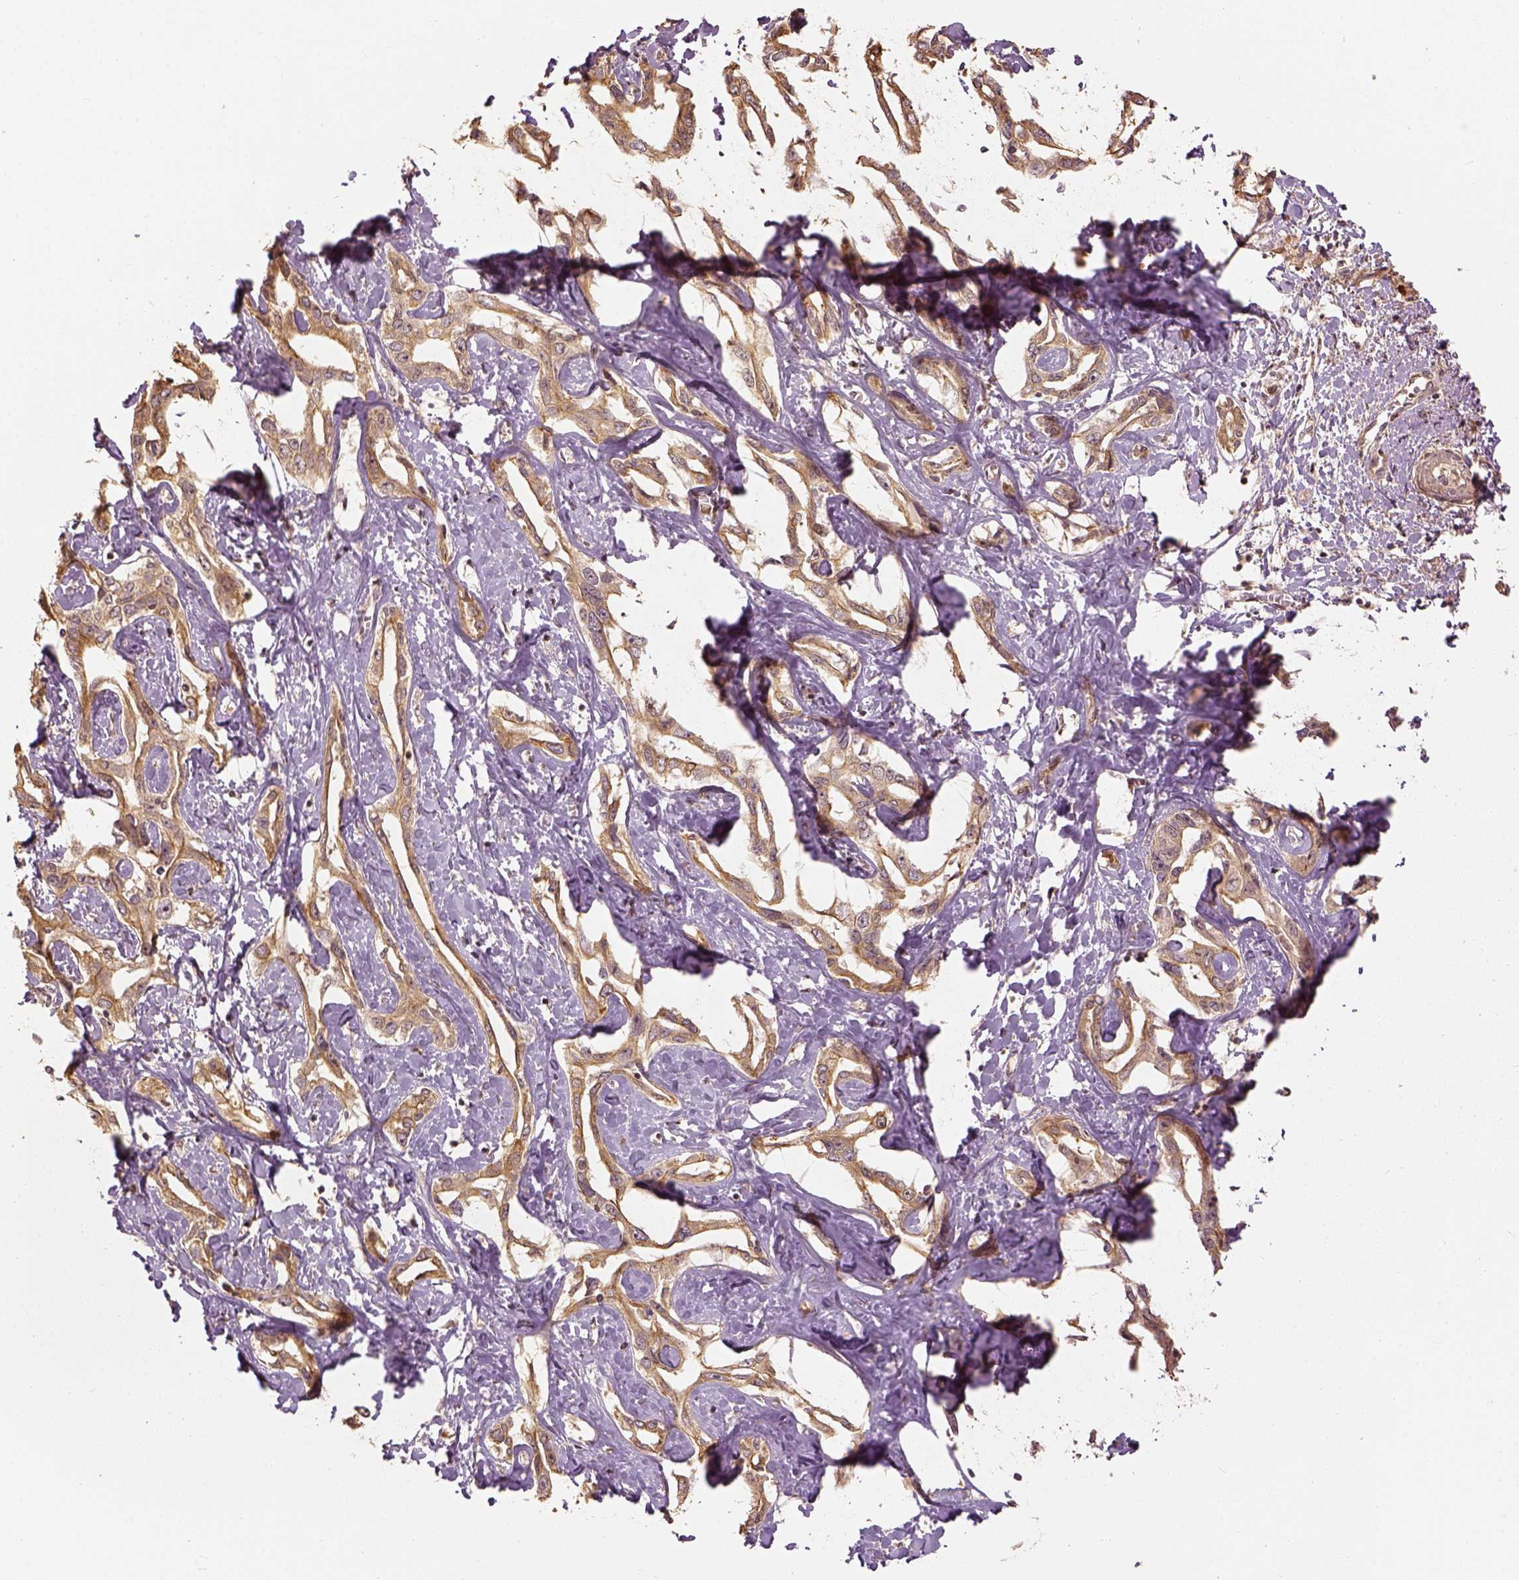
{"staining": {"intensity": "moderate", "quantity": ">75%", "location": "cytoplasmic/membranous"}, "tissue": "liver cancer", "cell_type": "Tumor cells", "image_type": "cancer", "snomed": [{"axis": "morphology", "description": "Cholangiocarcinoma"}, {"axis": "topography", "description": "Liver"}], "caption": "IHC image of neoplastic tissue: human liver cancer stained using IHC reveals medium levels of moderate protein expression localized specifically in the cytoplasmic/membranous of tumor cells, appearing as a cytoplasmic/membranous brown color.", "gene": "VEGFA", "patient": {"sex": "male", "age": 59}}